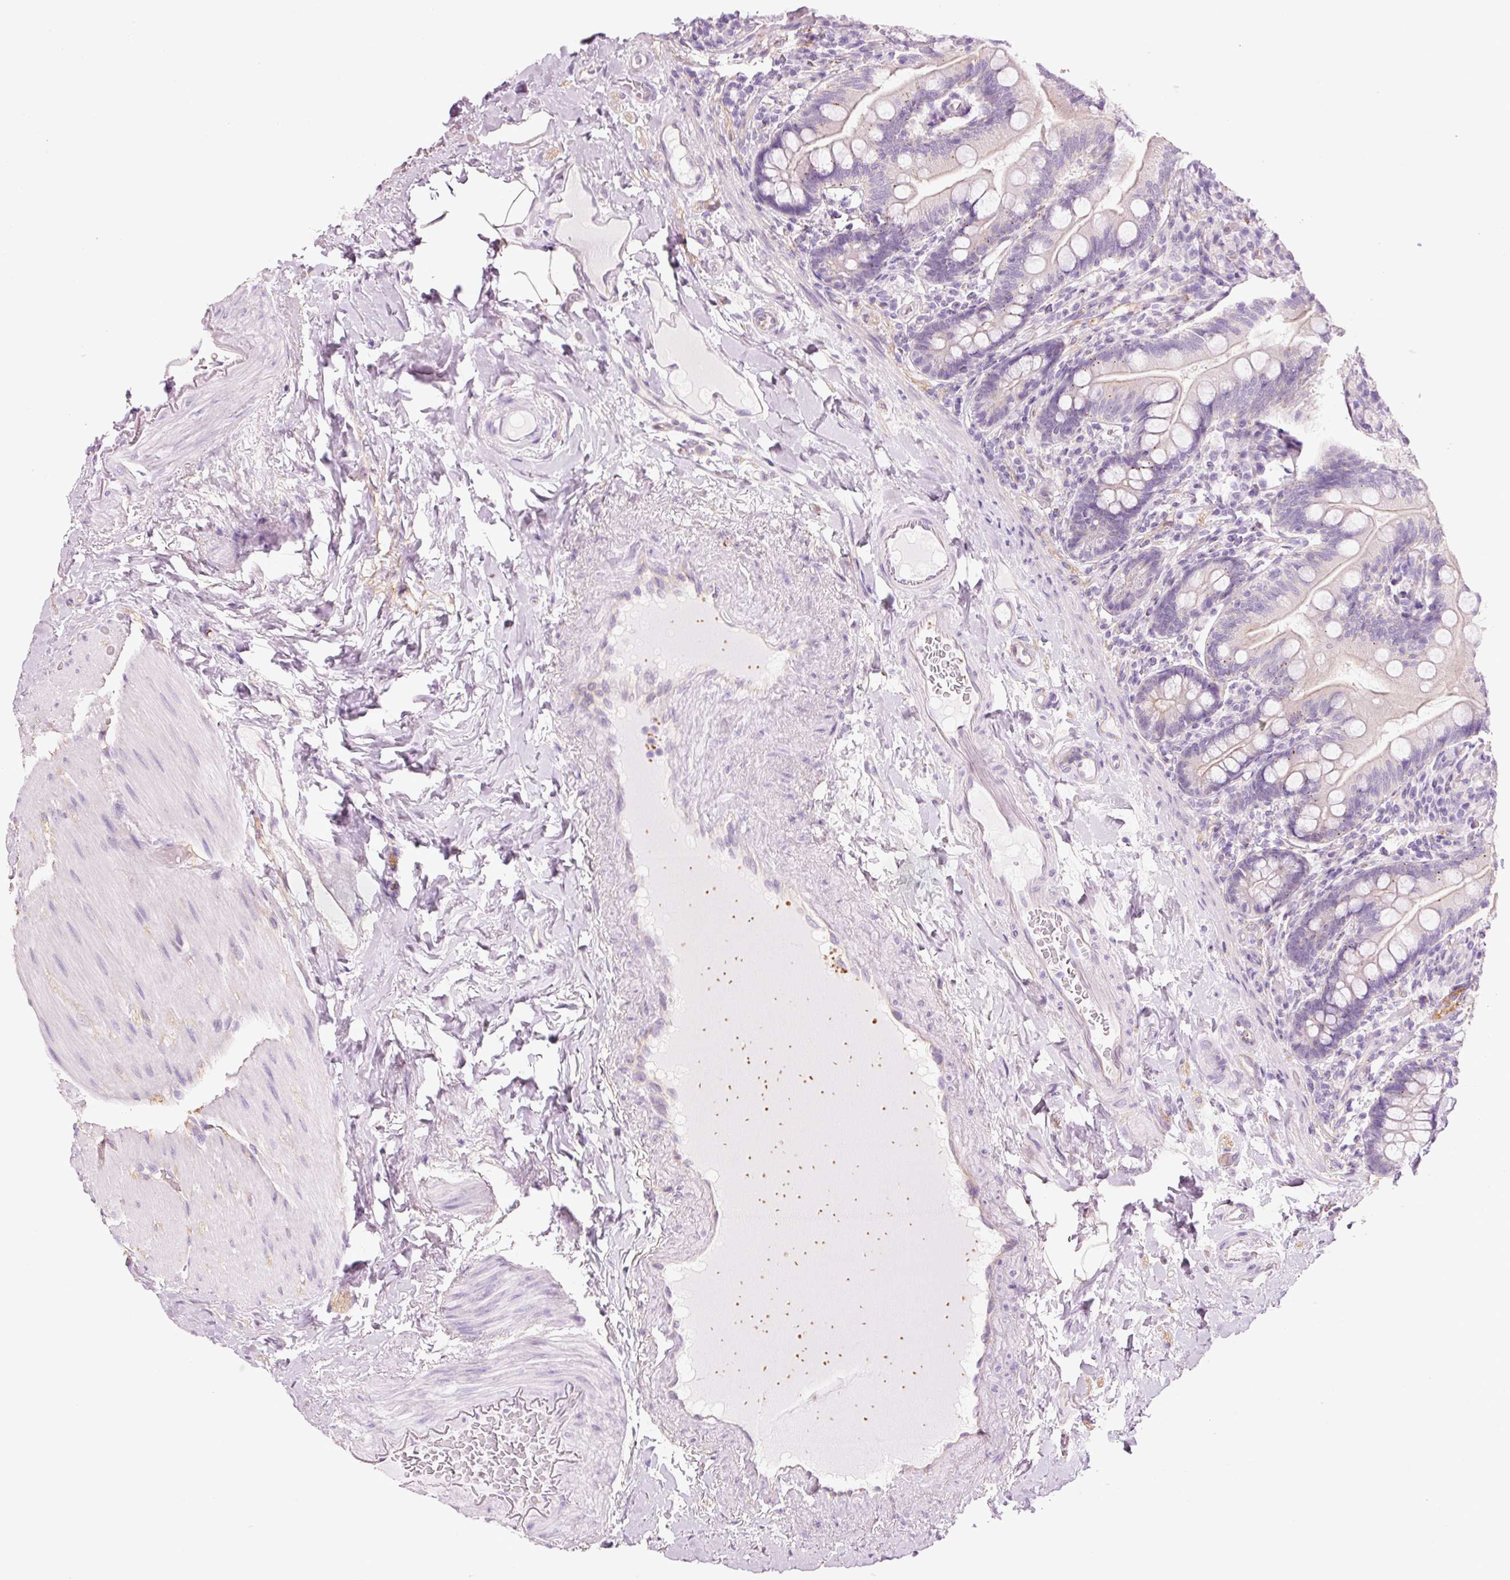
{"staining": {"intensity": "negative", "quantity": "none", "location": "none"}, "tissue": "small intestine", "cell_type": "Glandular cells", "image_type": "normal", "snomed": [{"axis": "morphology", "description": "Normal tissue, NOS"}, {"axis": "topography", "description": "Small intestine"}], "caption": "This micrograph is of unremarkable small intestine stained with immunohistochemistry to label a protein in brown with the nuclei are counter-stained blue. There is no positivity in glandular cells.", "gene": "HSPA4L", "patient": {"sex": "female", "age": 64}}